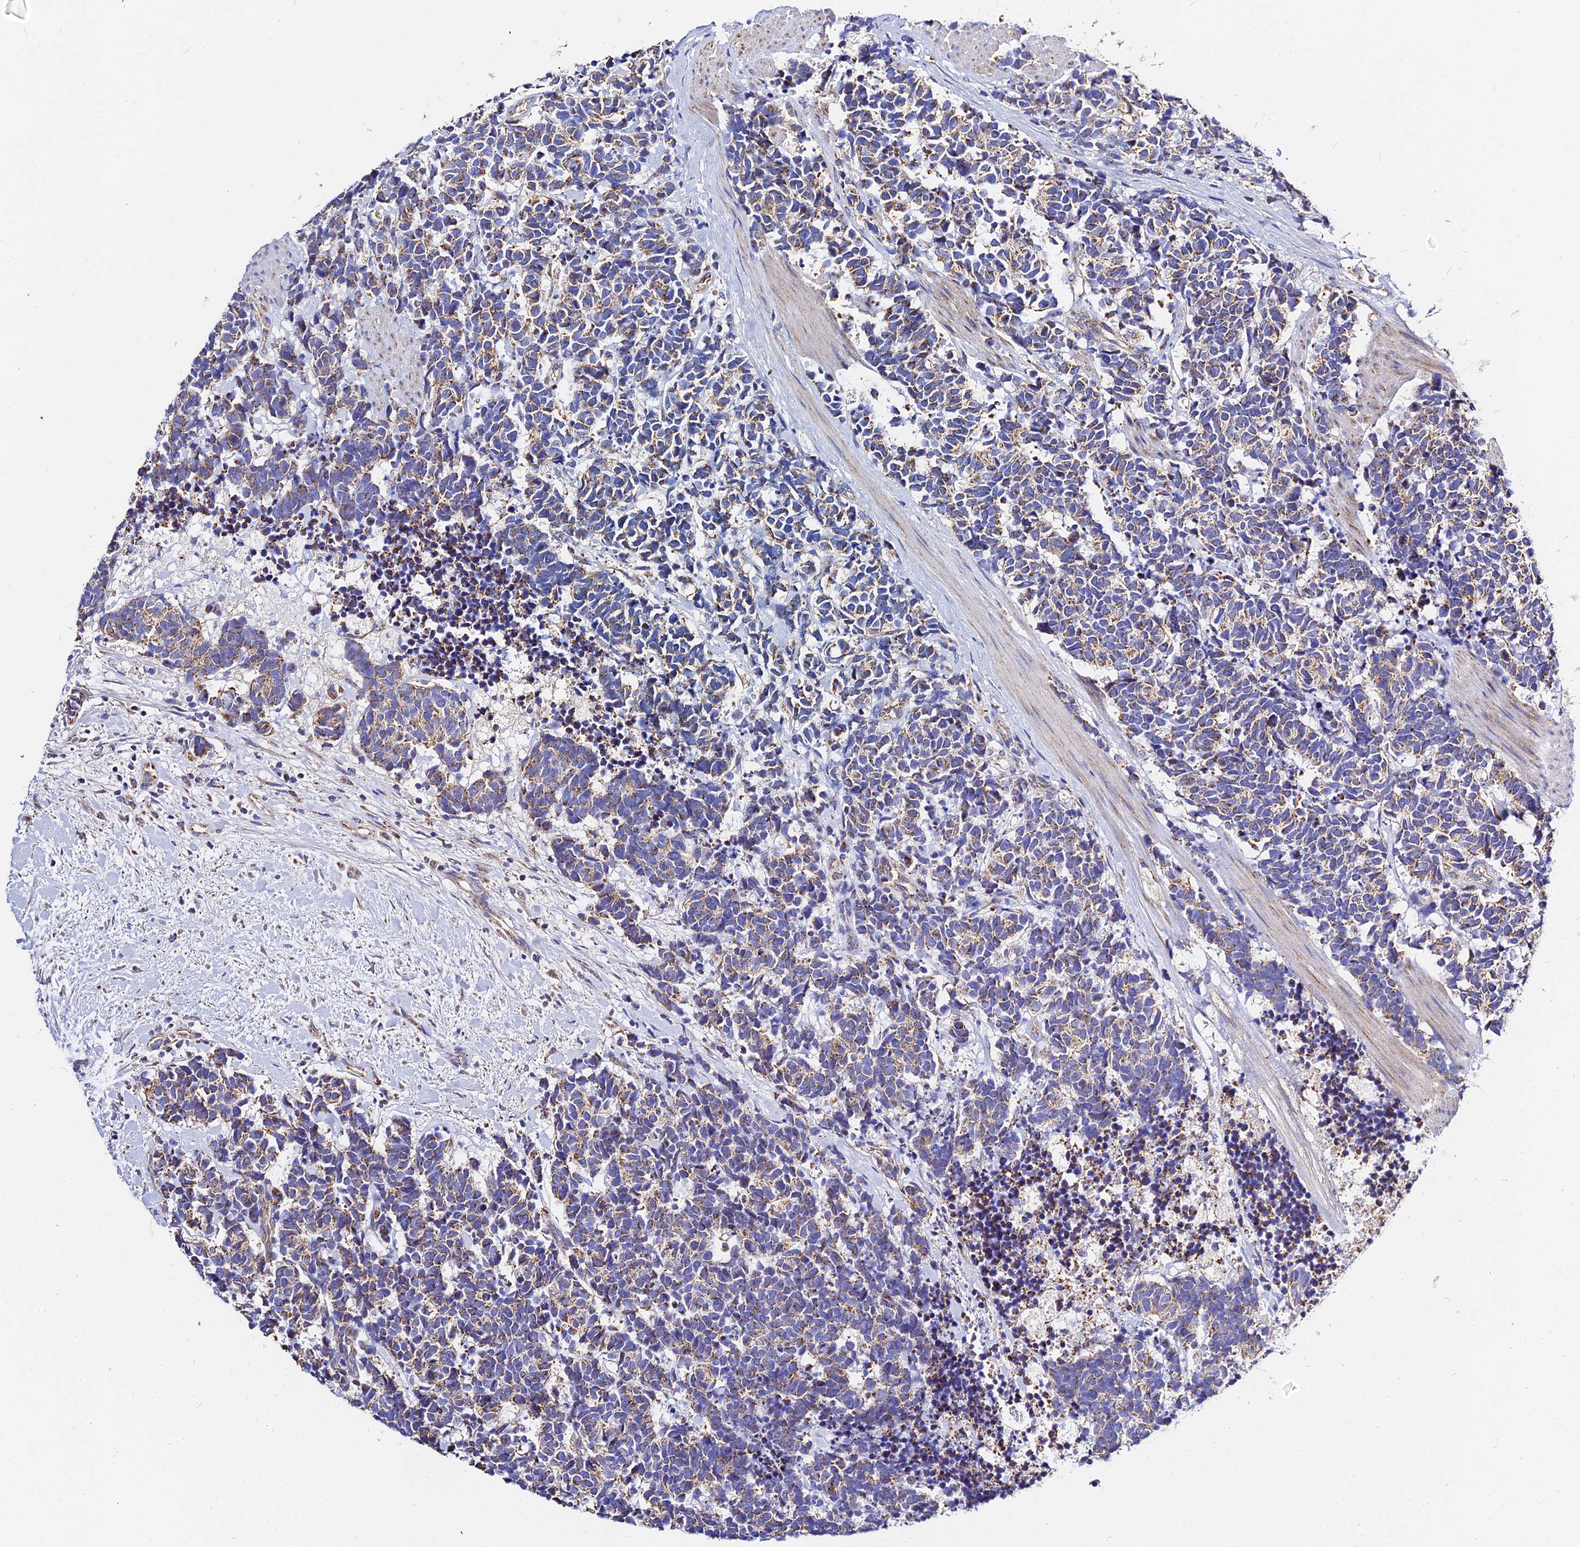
{"staining": {"intensity": "moderate", "quantity": ">75%", "location": "cytoplasmic/membranous"}, "tissue": "carcinoid", "cell_type": "Tumor cells", "image_type": "cancer", "snomed": [{"axis": "morphology", "description": "Carcinoma, NOS"}, {"axis": "morphology", "description": "Carcinoid, malignant, NOS"}, {"axis": "topography", "description": "Prostate"}], "caption": "The image shows staining of carcinoma, revealing moderate cytoplasmic/membranous protein staining (brown color) within tumor cells.", "gene": "ZNF573", "patient": {"sex": "male", "age": 57}}